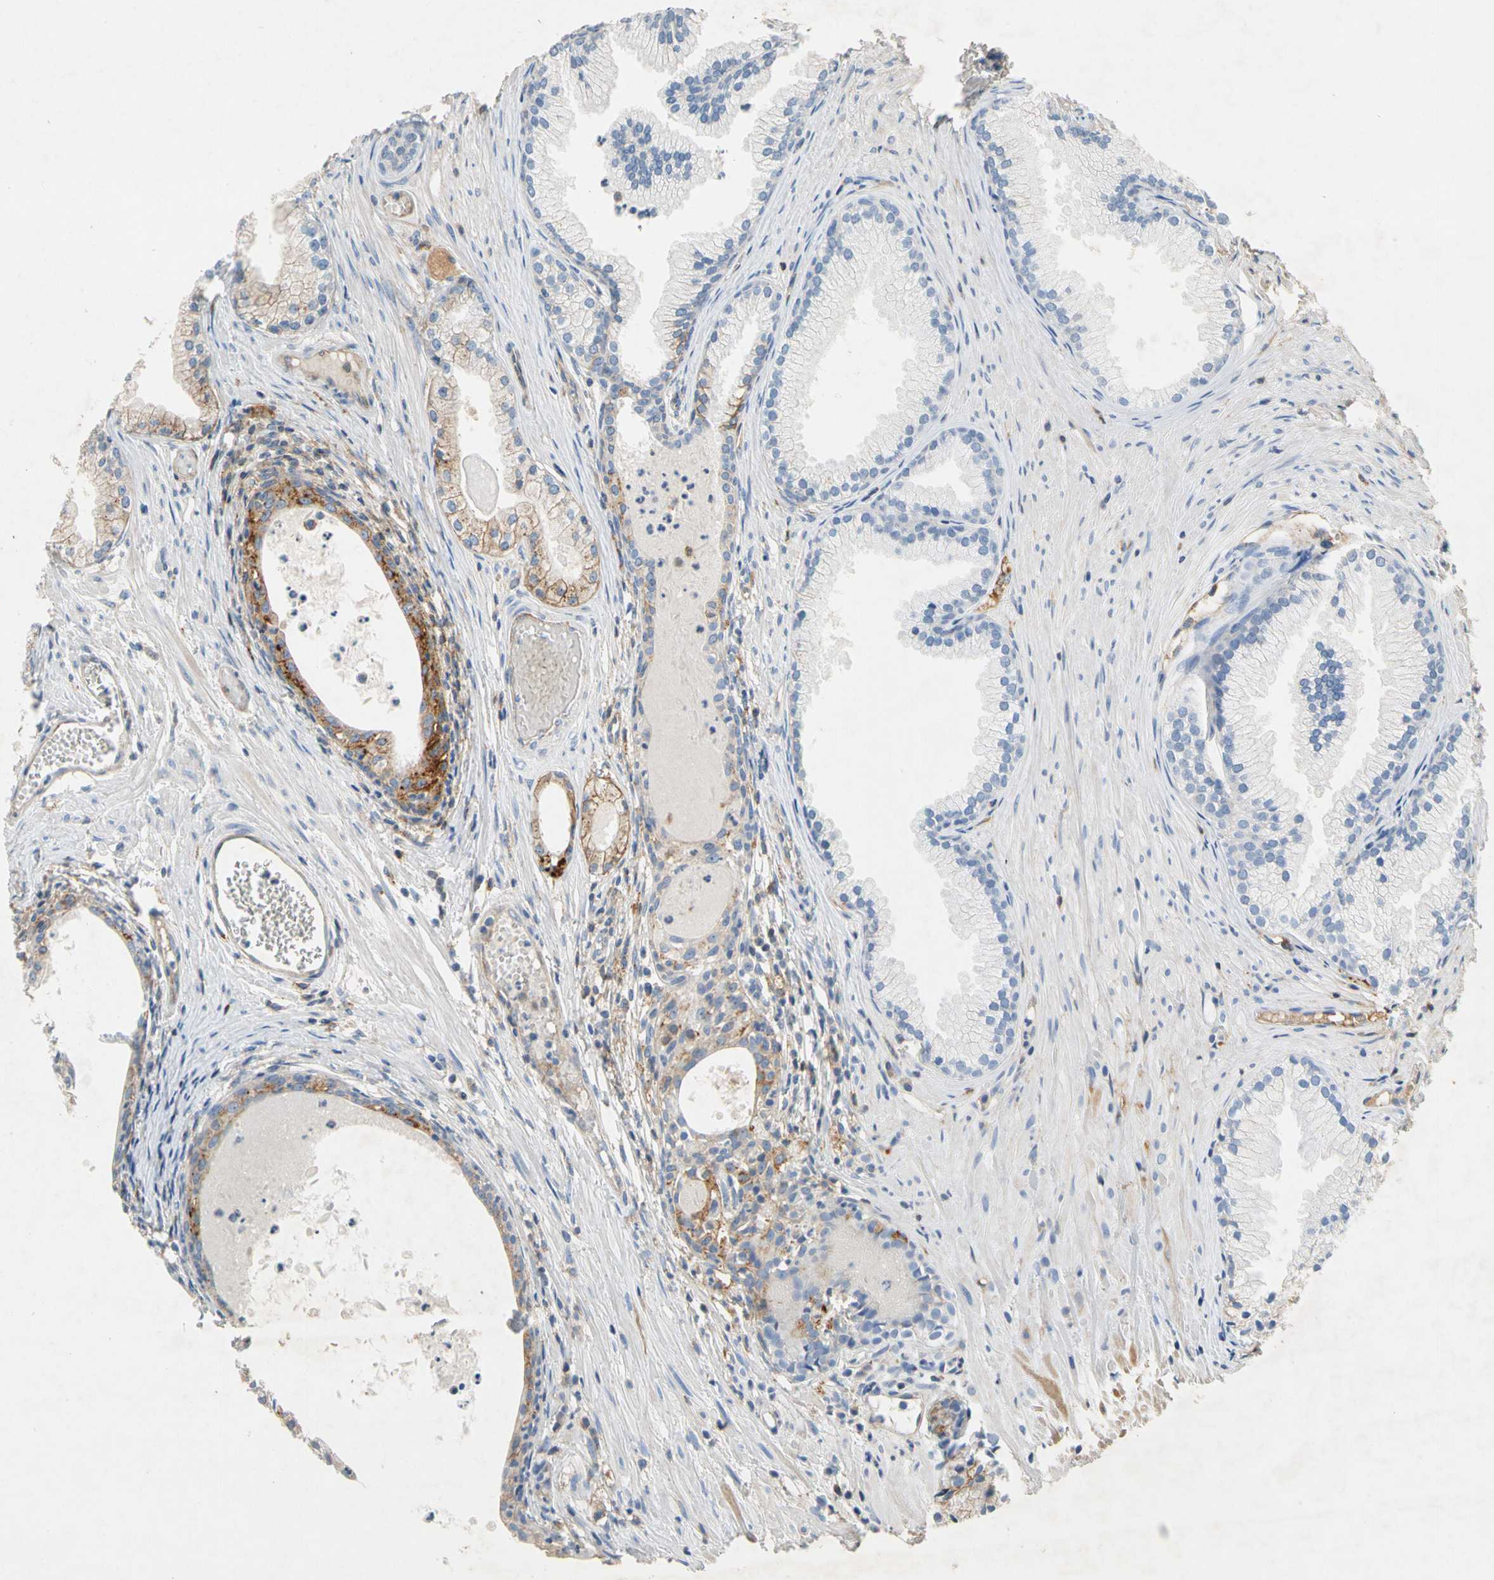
{"staining": {"intensity": "negative", "quantity": "none", "location": "none"}, "tissue": "prostate cancer", "cell_type": "Tumor cells", "image_type": "cancer", "snomed": [{"axis": "morphology", "description": "Adenocarcinoma, Low grade"}, {"axis": "topography", "description": "Prostate"}], "caption": "Human low-grade adenocarcinoma (prostate) stained for a protein using immunohistochemistry displays no positivity in tumor cells.", "gene": "NDFIP2", "patient": {"sex": "male", "age": 72}}